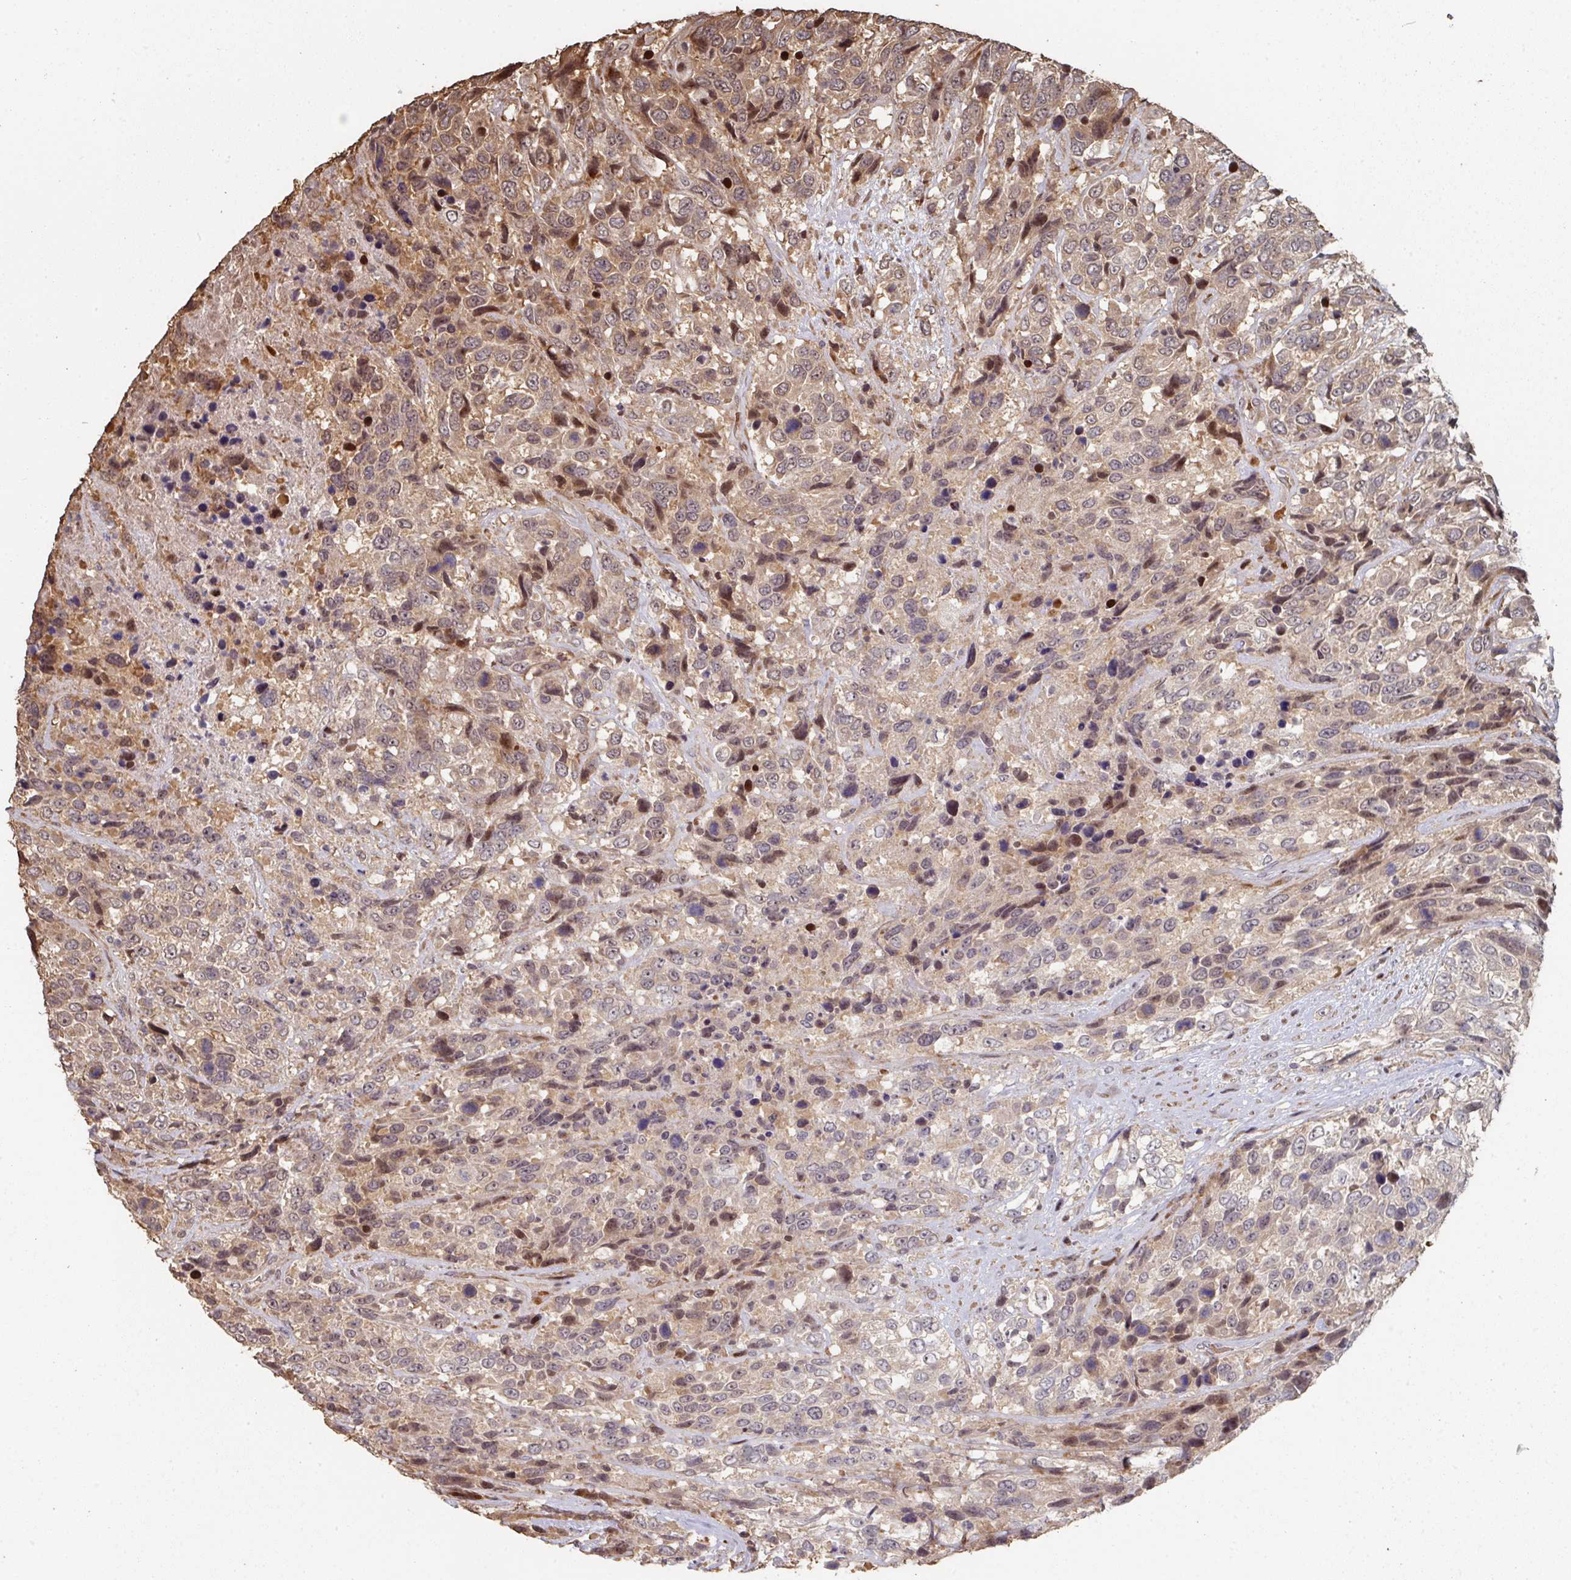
{"staining": {"intensity": "moderate", "quantity": "25%-75%", "location": "cytoplasmic/membranous"}, "tissue": "urothelial cancer", "cell_type": "Tumor cells", "image_type": "cancer", "snomed": [{"axis": "morphology", "description": "Urothelial carcinoma, High grade"}, {"axis": "topography", "description": "Urinary bladder"}], "caption": "IHC (DAB) staining of human urothelial carcinoma (high-grade) displays moderate cytoplasmic/membranous protein expression in about 25%-75% of tumor cells. (DAB (3,3'-diaminobenzidine) = brown stain, brightfield microscopy at high magnification).", "gene": "CA7", "patient": {"sex": "female", "age": 70}}